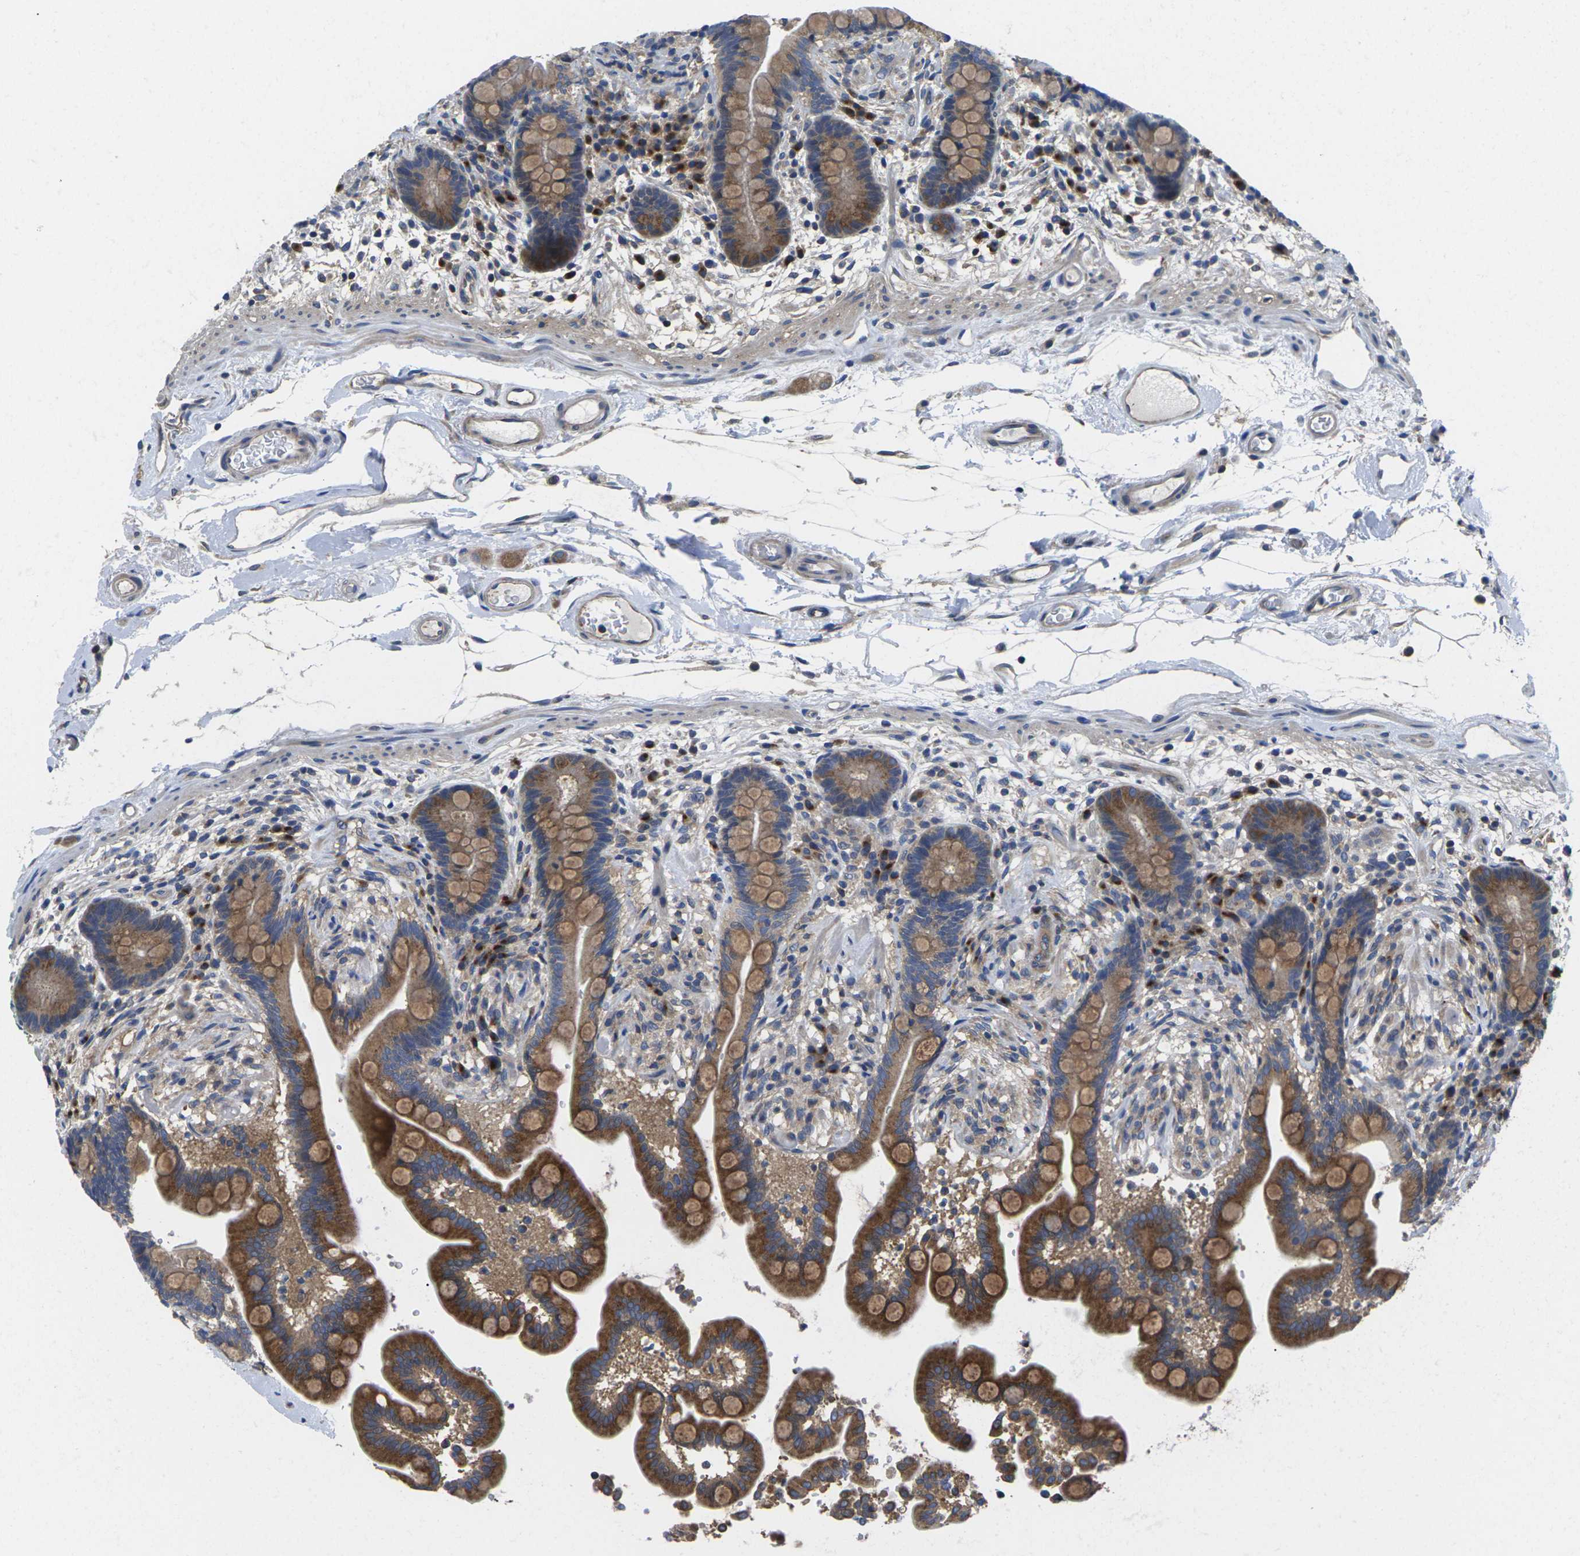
{"staining": {"intensity": "weak", "quantity": ">75%", "location": "cytoplasmic/membranous"}, "tissue": "colon", "cell_type": "Endothelial cells", "image_type": "normal", "snomed": [{"axis": "morphology", "description": "Normal tissue, NOS"}, {"axis": "topography", "description": "Colon"}], "caption": "Immunohistochemistry image of benign colon stained for a protein (brown), which exhibits low levels of weak cytoplasmic/membranous positivity in about >75% of endothelial cells.", "gene": "TMCC2", "patient": {"sex": "male", "age": 73}}